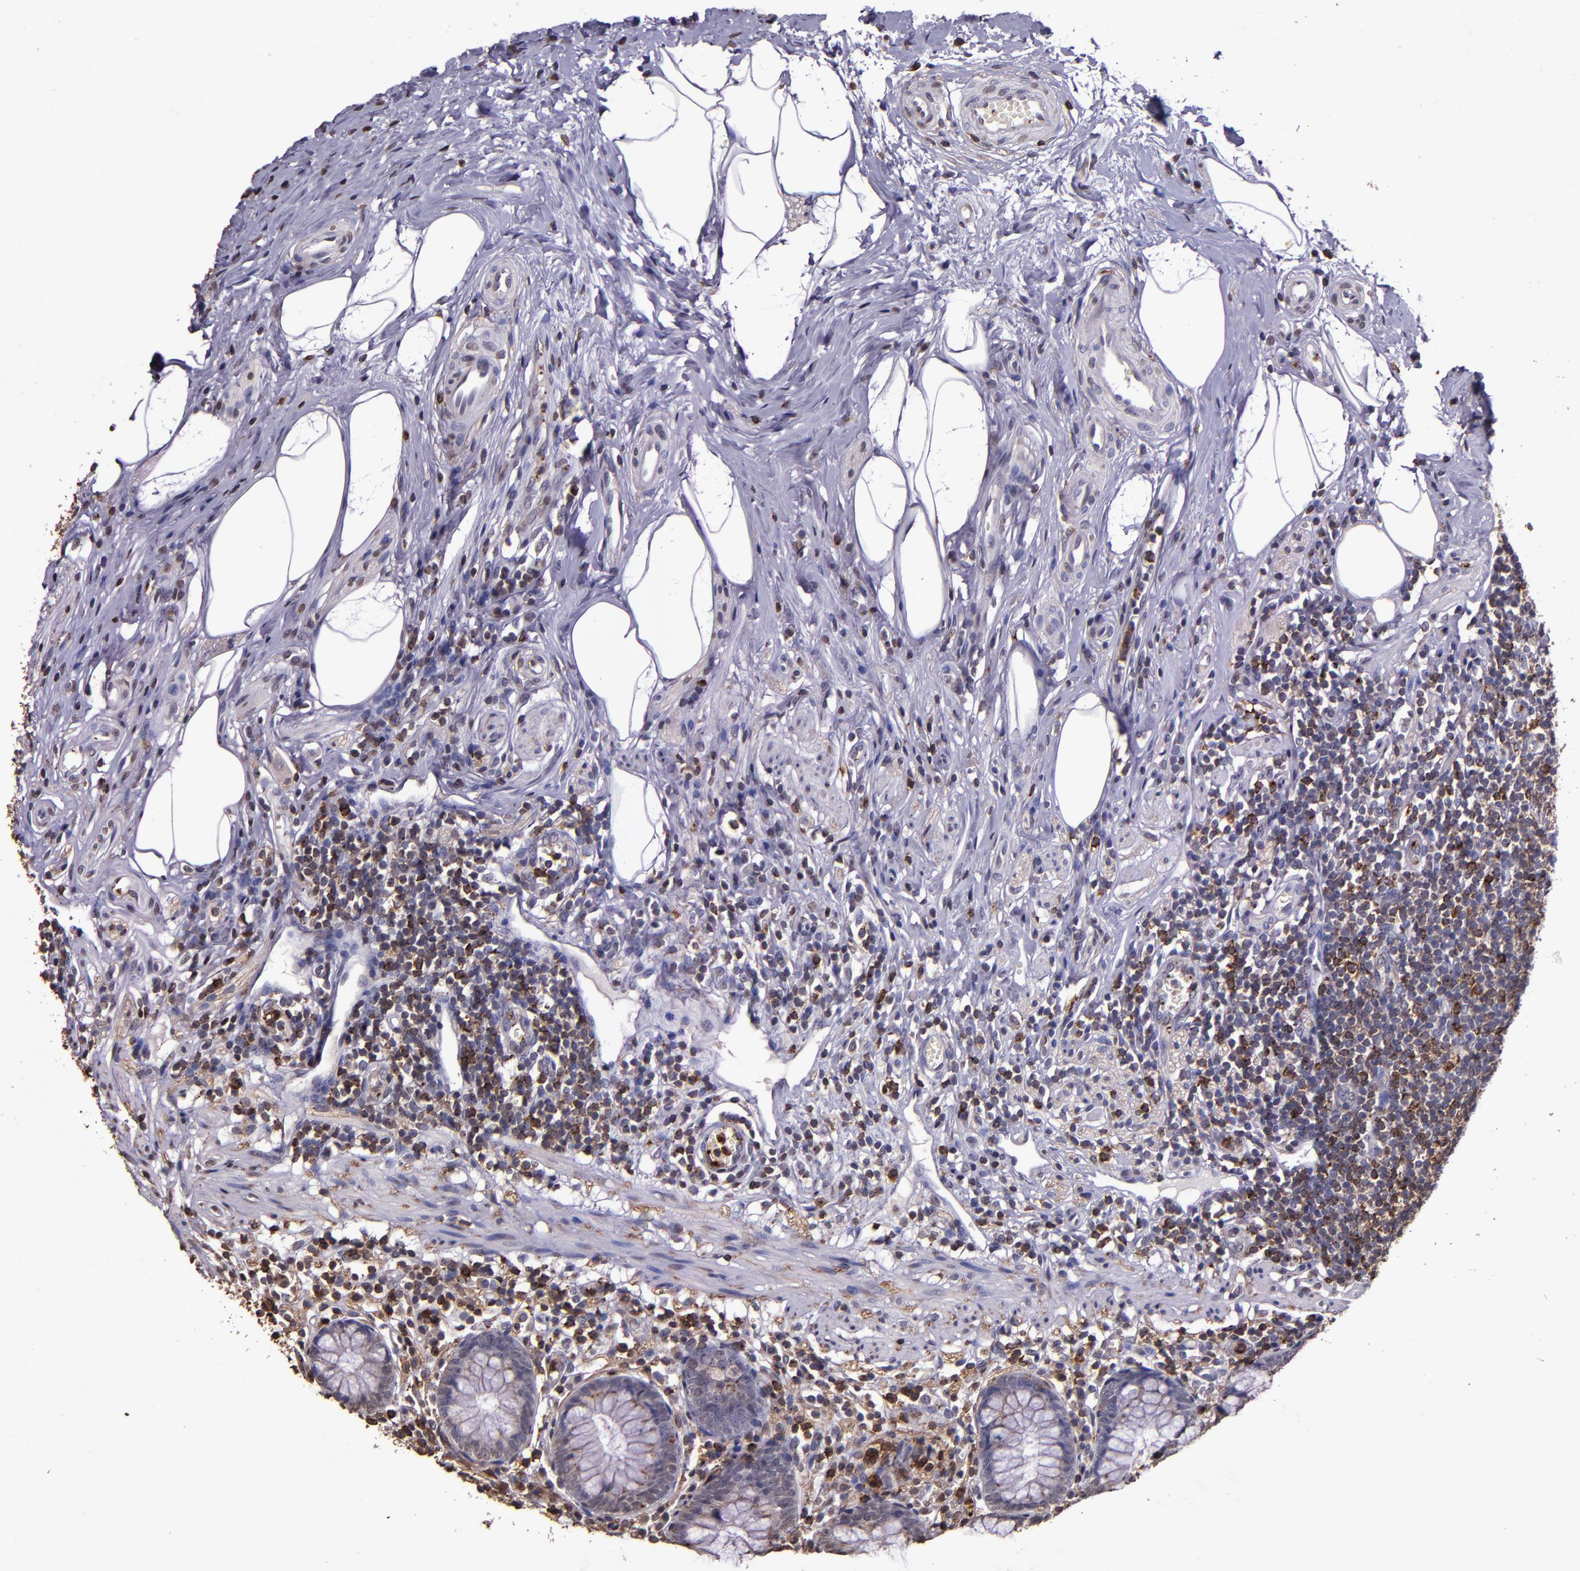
{"staining": {"intensity": "moderate", "quantity": ">75%", "location": "cytoplasmic/membranous"}, "tissue": "appendix", "cell_type": "Glandular cells", "image_type": "normal", "snomed": [{"axis": "morphology", "description": "Normal tissue, NOS"}, {"axis": "topography", "description": "Appendix"}], "caption": "The image reveals a brown stain indicating the presence of a protein in the cytoplasmic/membranous of glandular cells in appendix. The staining was performed using DAB (3,3'-diaminobenzidine) to visualize the protein expression in brown, while the nuclei were stained in blue with hematoxylin (Magnification: 20x).", "gene": "SLC2A3", "patient": {"sex": "male", "age": 38}}